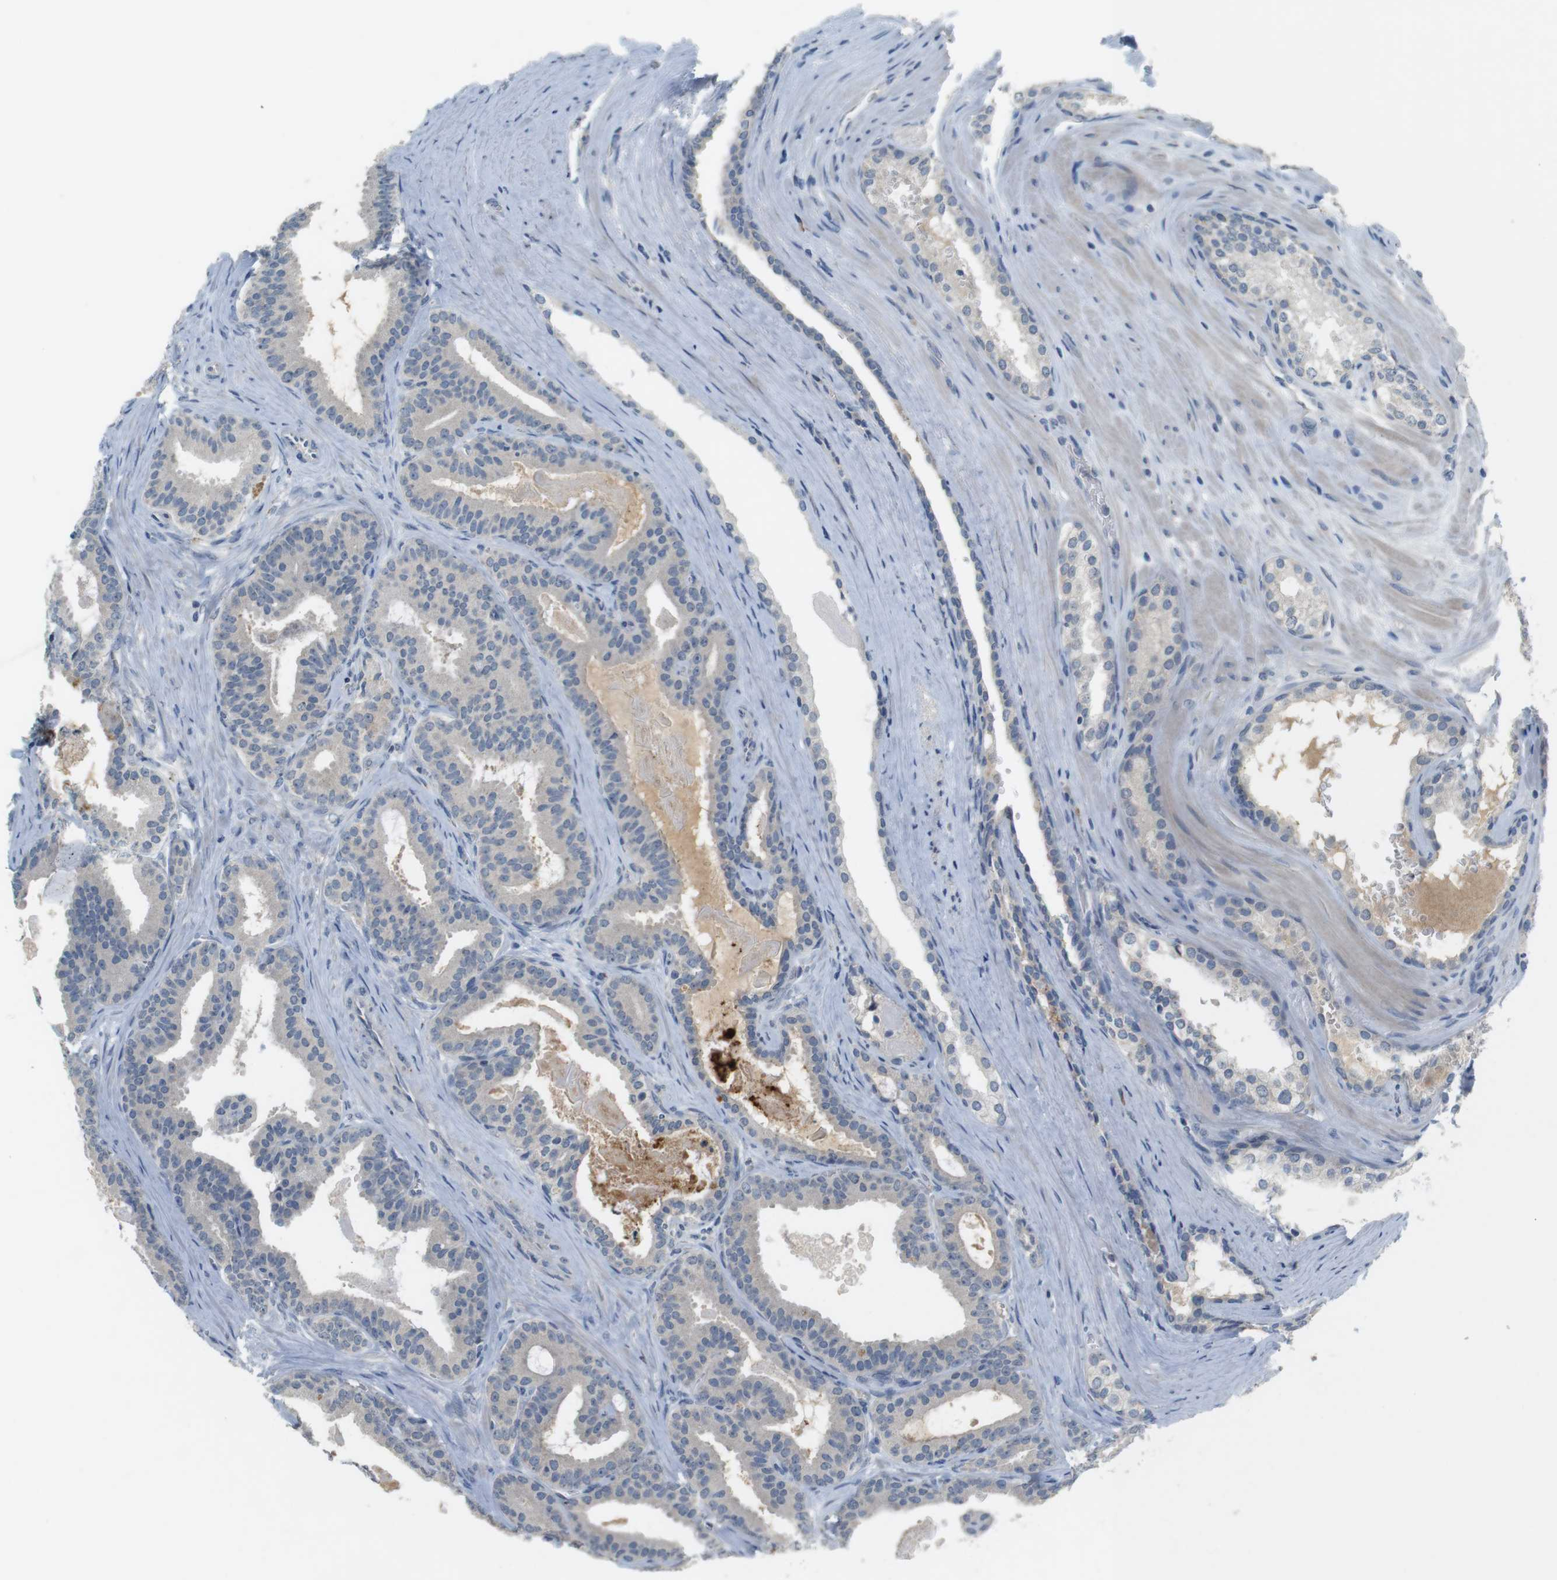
{"staining": {"intensity": "negative", "quantity": "none", "location": "none"}, "tissue": "prostate cancer", "cell_type": "Tumor cells", "image_type": "cancer", "snomed": [{"axis": "morphology", "description": "Adenocarcinoma, High grade"}, {"axis": "topography", "description": "Prostate"}], "caption": "Protein analysis of prostate cancer (adenocarcinoma (high-grade)) demonstrates no significant staining in tumor cells.", "gene": "MUC5B", "patient": {"sex": "male", "age": 60}}